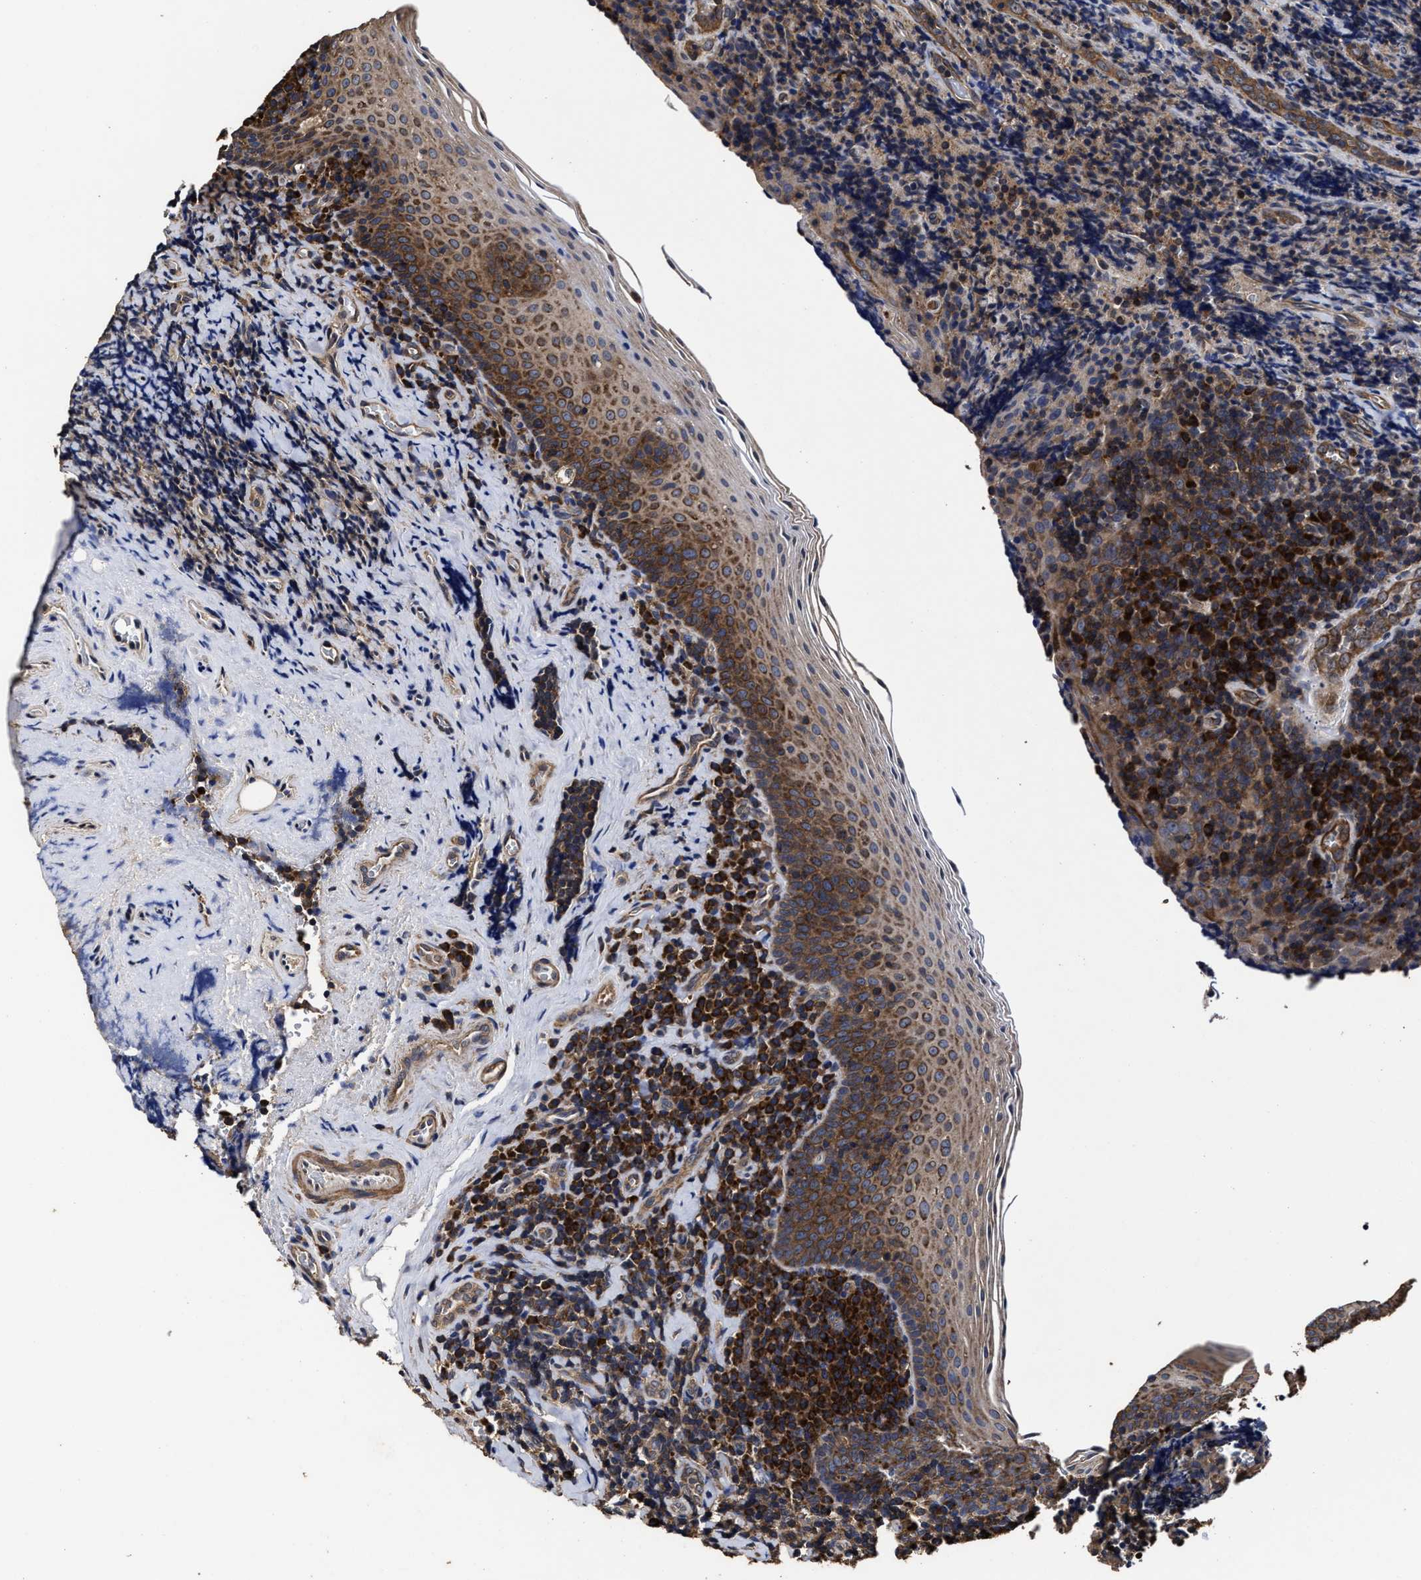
{"staining": {"intensity": "weak", "quantity": ">75%", "location": "cytoplasmic/membranous"}, "tissue": "tonsil", "cell_type": "Germinal center cells", "image_type": "normal", "snomed": [{"axis": "morphology", "description": "Normal tissue, NOS"}, {"axis": "morphology", "description": "Inflammation, NOS"}, {"axis": "topography", "description": "Tonsil"}], "caption": "Protein expression analysis of benign tonsil reveals weak cytoplasmic/membranous expression in about >75% of germinal center cells. (brown staining indicates protein expression, while blue staining denotes nuclei).", "gene": "AVEN", "patient": {"sex": "female", "age": 31}}